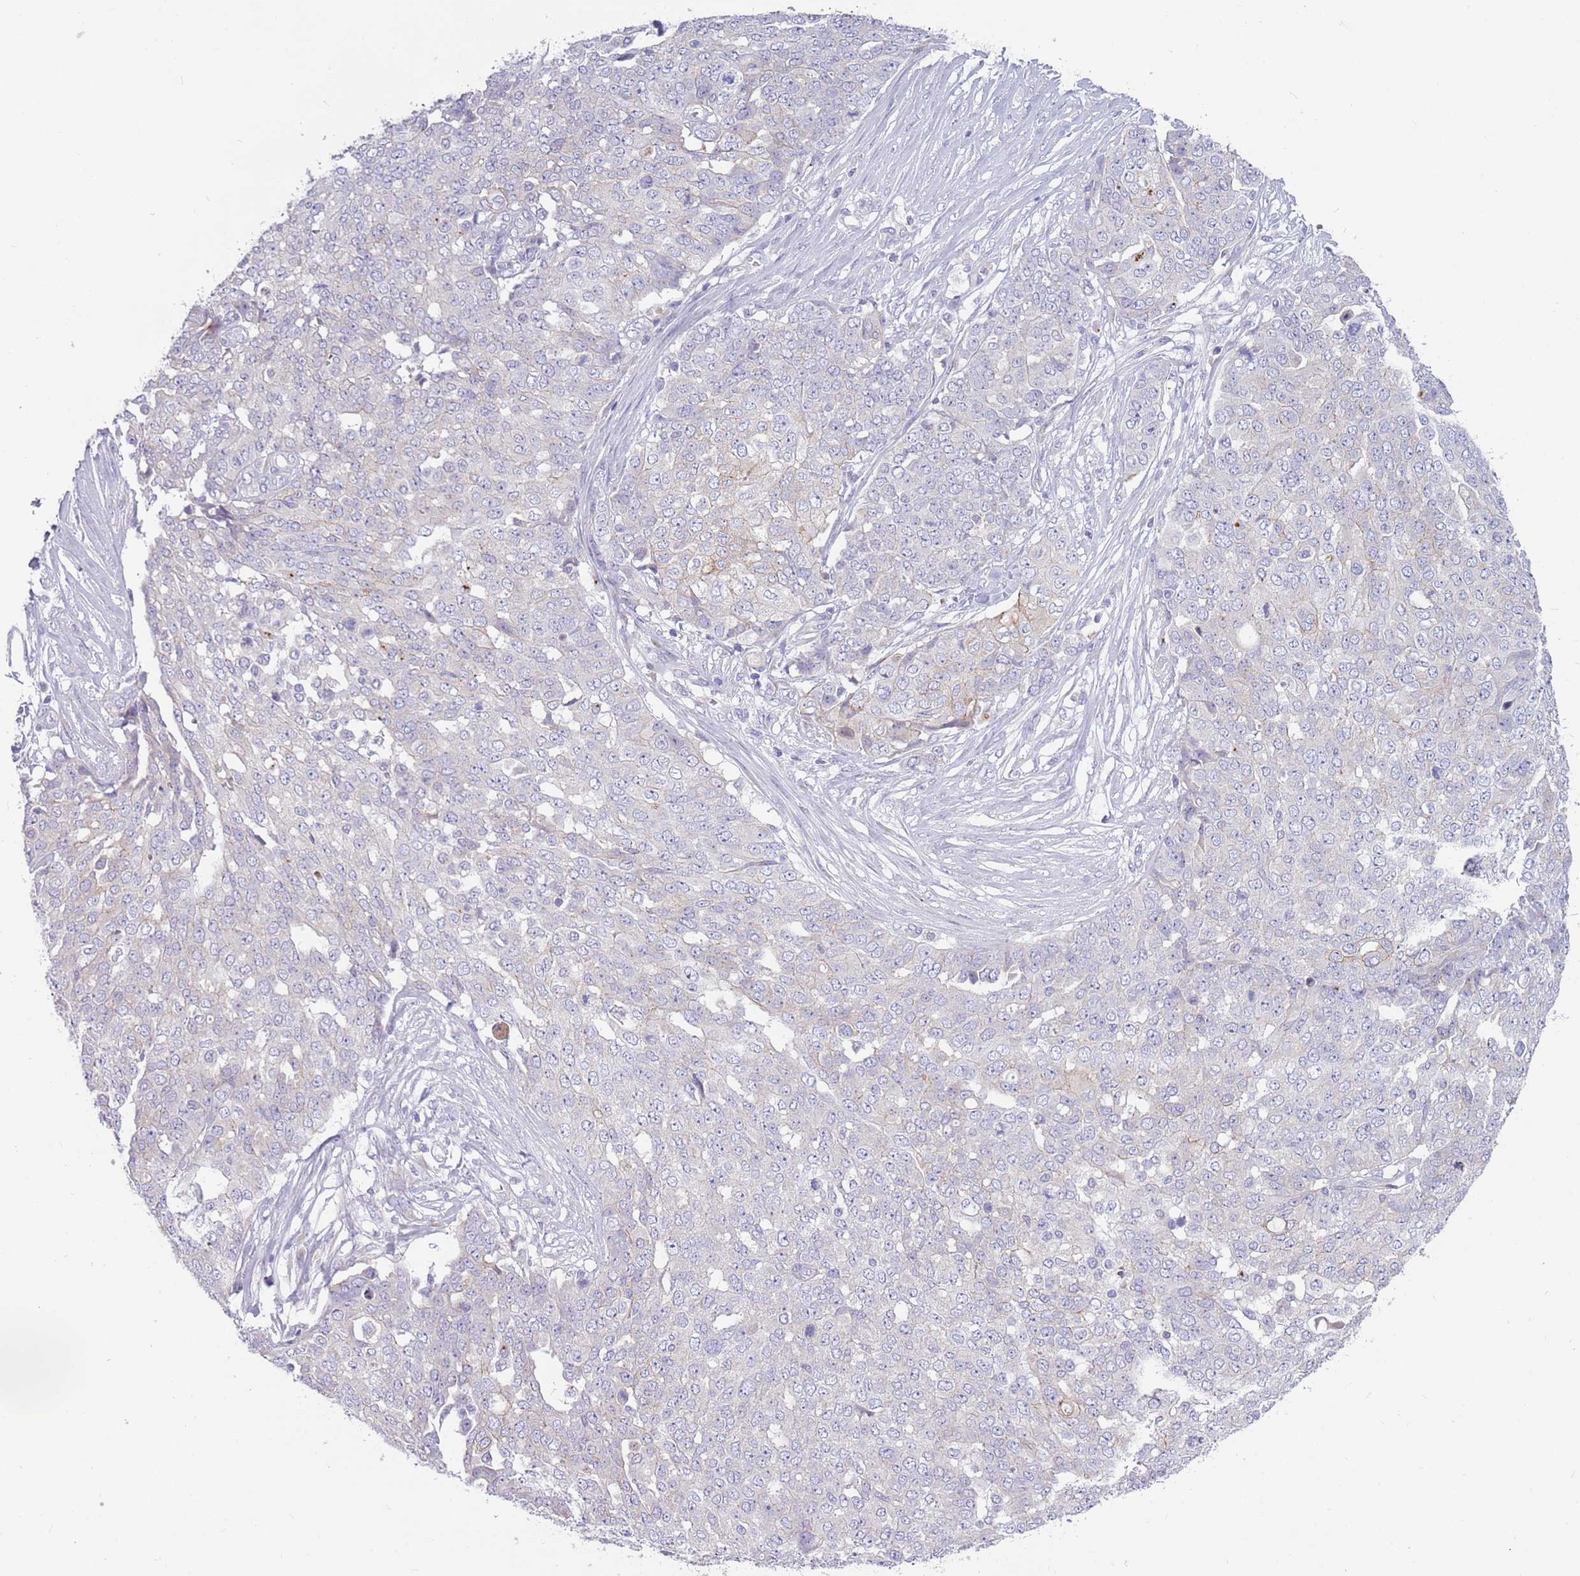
{"staining": {"intensity": "negative", "quantity": "none", "location": "none"}, "tissue": "ovarian cancer", "cell_type": "Tumor cells", "image_type": "cancer", "snomed": [{"axis": "morphology", "description": "Cystadenocarcinoma, serous, NOS"}, {"axis": "topography", "description": "Soft tissue"}, {"axis": "topography", "description": "Ovary"}], "caption": "Tumor cells show no significant expression in serous cystadenocarcinoma (ovarian).", "gene": "DDHD1", "patient": {"sex": "female", "age": 57}}